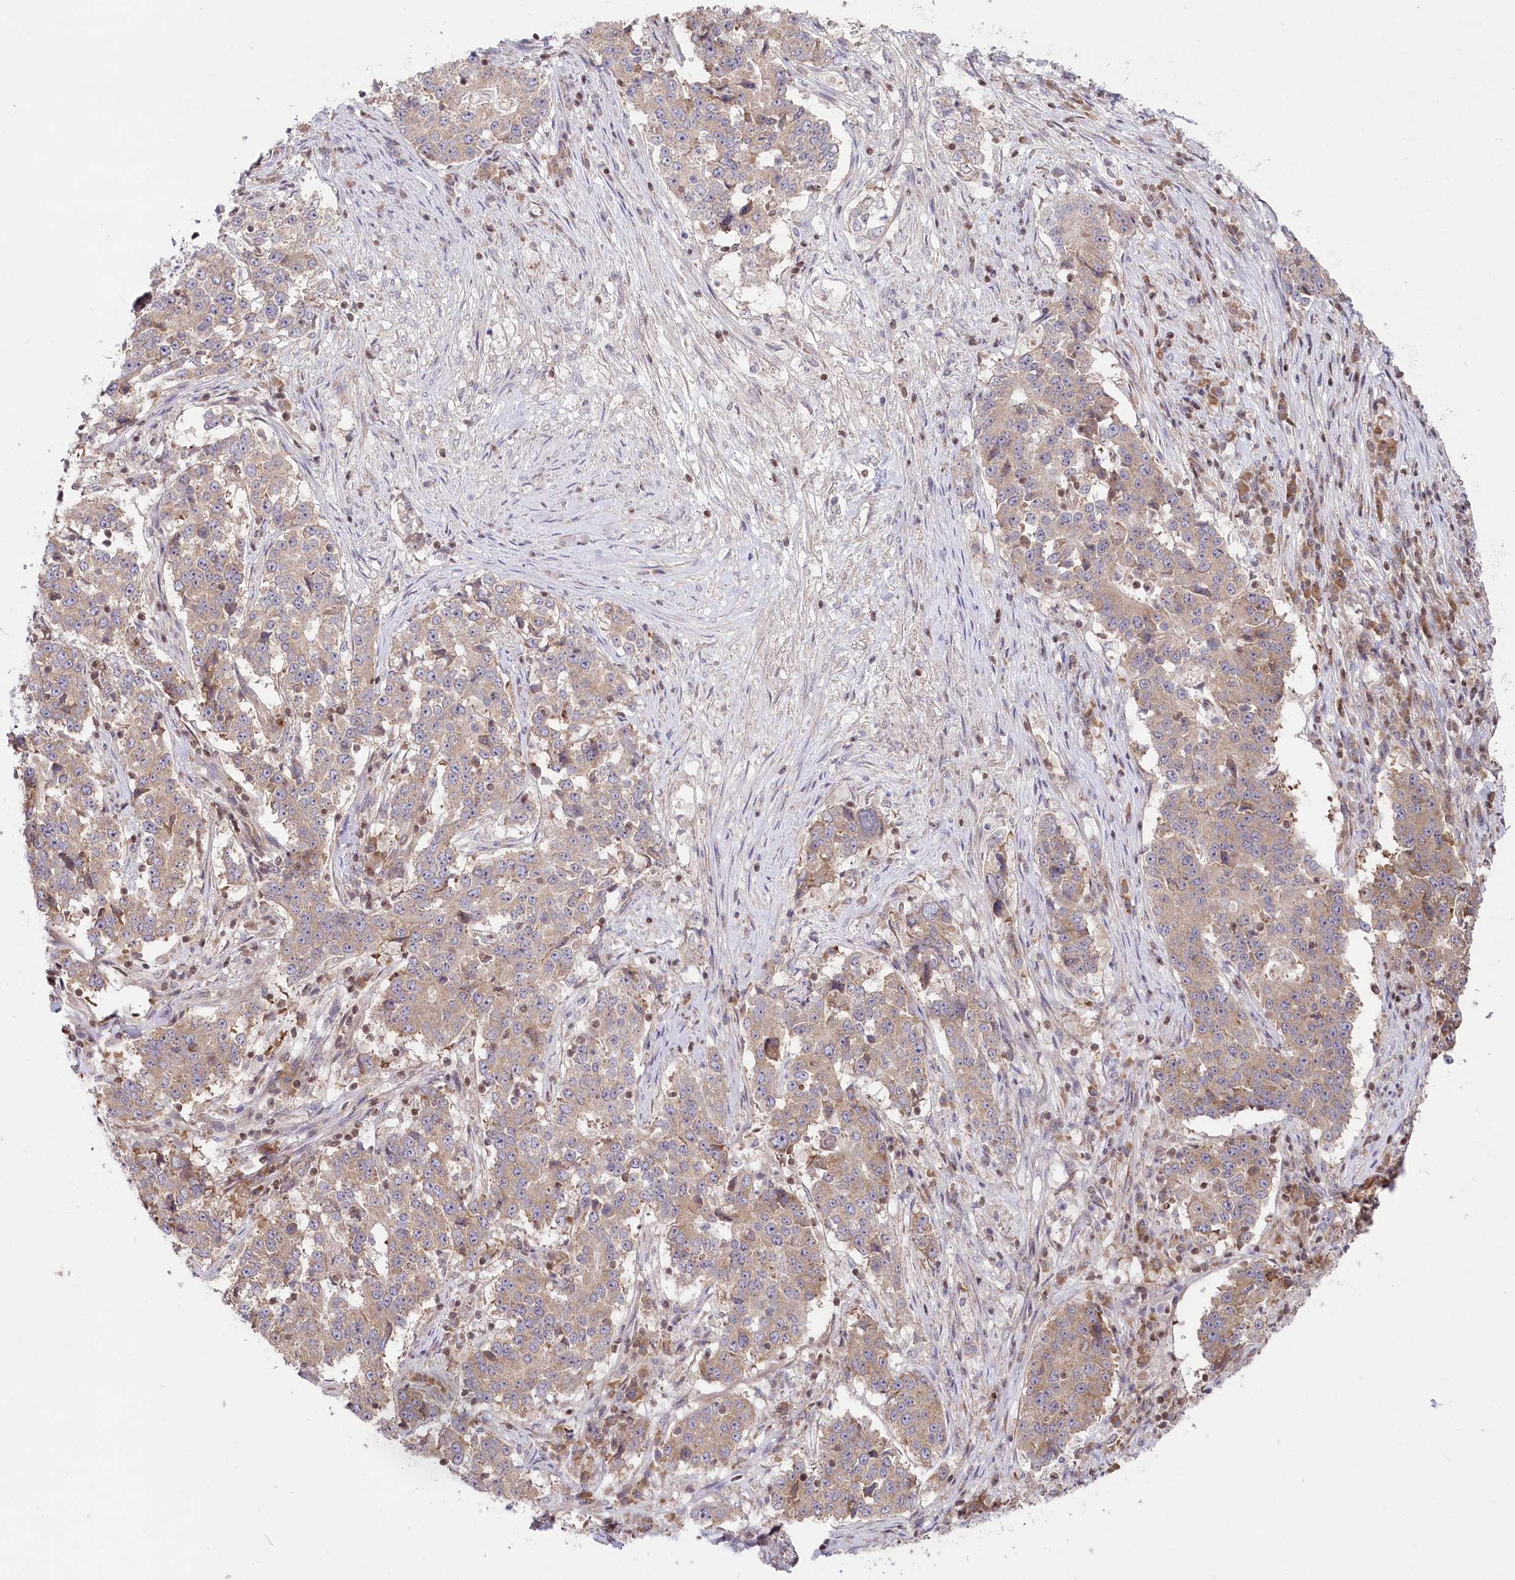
{"staining": {"intensity": "weak", "quantity": "<25%", "location": "cytoplasmic/membranous"}, "tissue": "stomach cancer", "cell_type": "Tumor cells", "image_type": "cancer", "snomed": [{"axis": "morphology", "description": "Adenocarcinoma, NOS"}, {"axis": "topography", "description": "Stomach"}], "caption": "Stomach adenocarcinoma was stained to show a protein in brown. There is no significant staining in tumor cells. The staining is performed using DAB brown chromogen with nuclei counter-stained in using hematoxylin.", "gene": "CGGBP1", "patient": {"sex": "male", "age": 59}}